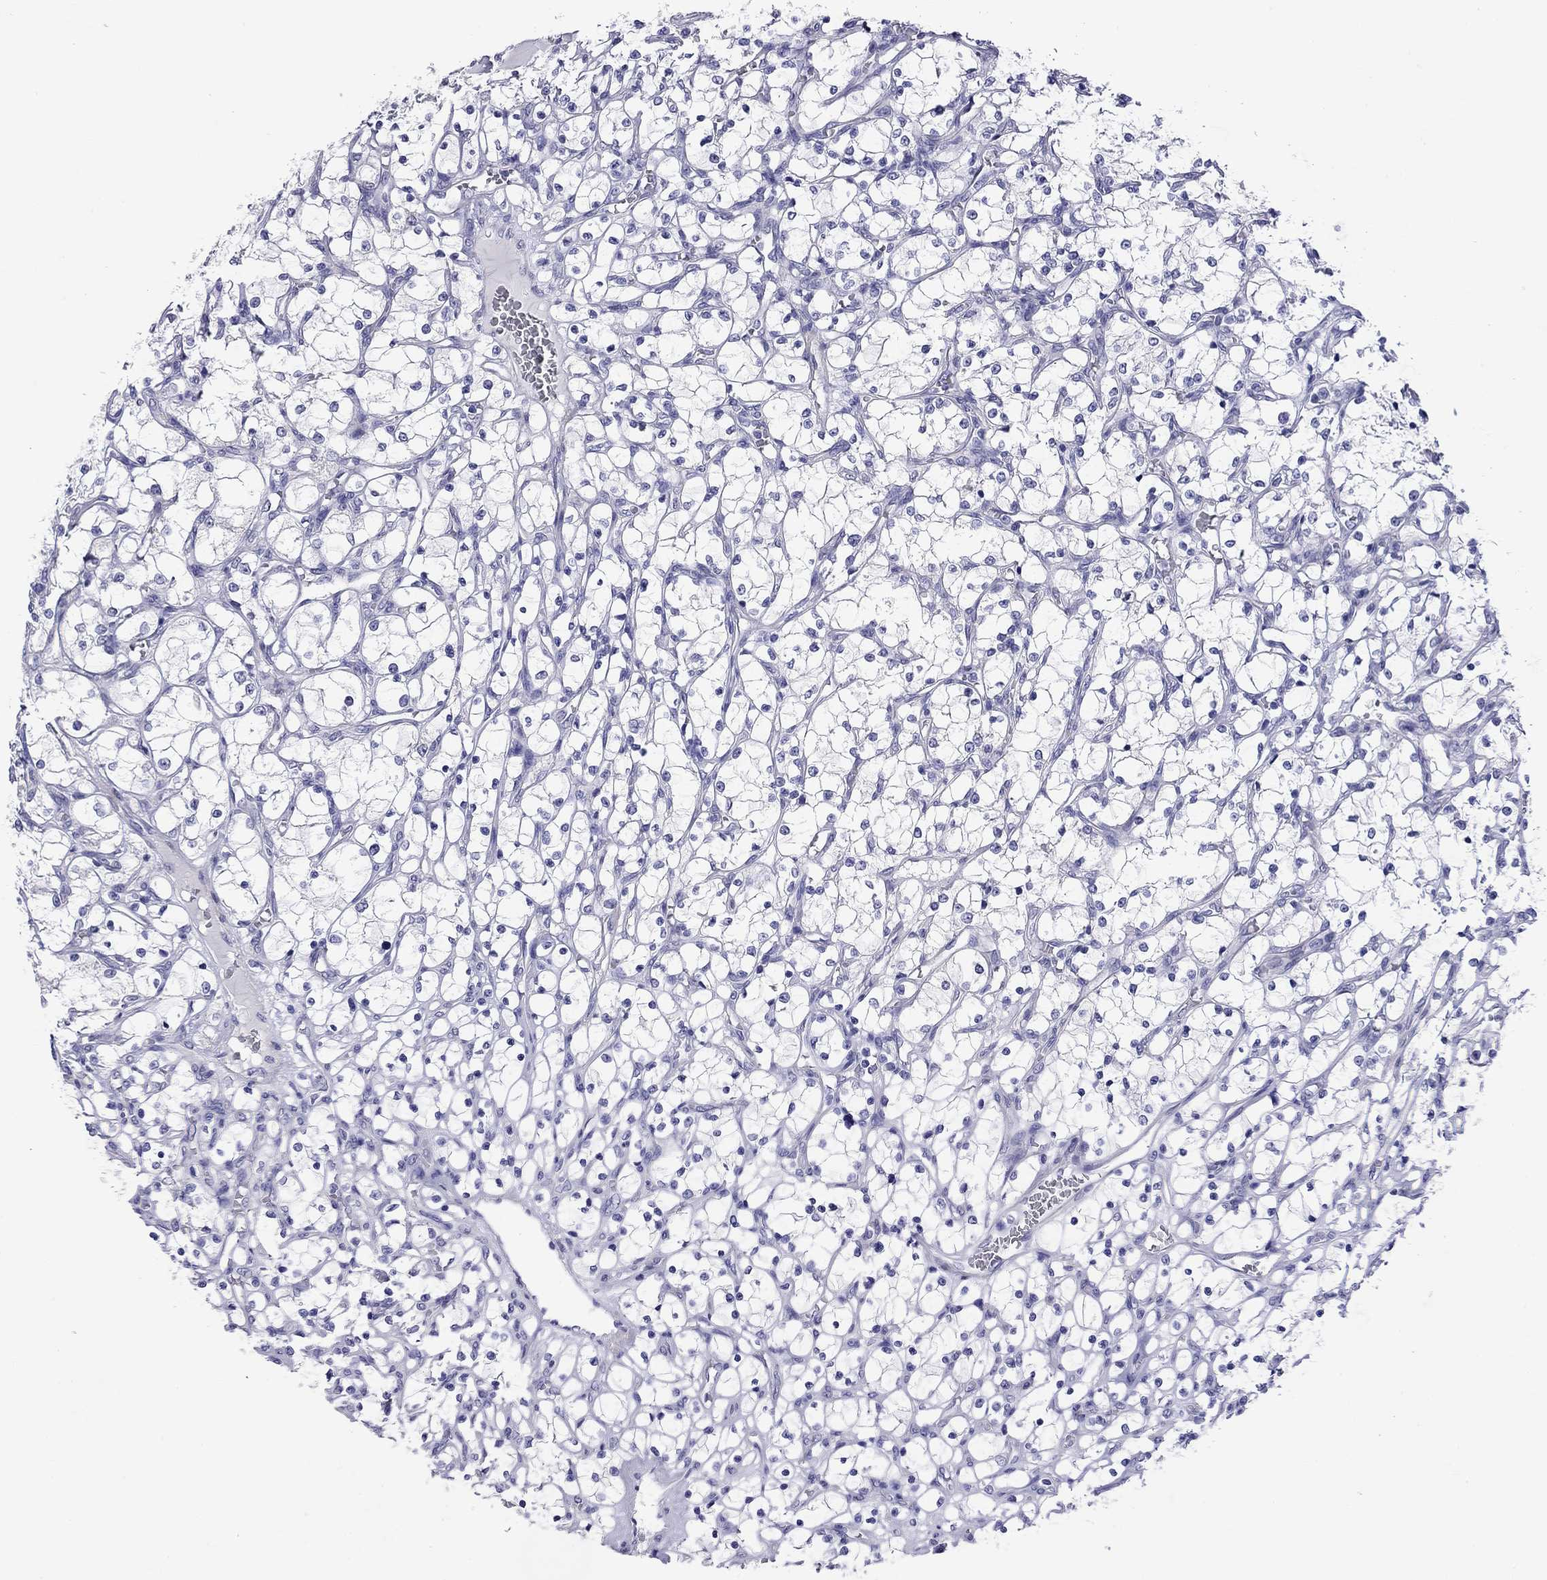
{"staining": {"intensity": "negative", "quantity": "none", "location": "none"}, "tissue": "renal cancer", "cell_type": "Tumor cells", "image_type": "cancer", "snomed": [{"axis": "morphology", "description": "Adenocarcinoma, NOS"}, {"axis": "topography", "description": "Kidney"}], "caption": "An IHC micrograph of adenocarcinoma (renal) is shown. There is no staining in tumor cells of adenocarcinoma (renal).", "gene": "KIAA2012", "patient": {"sex": "female", "age": 69}}